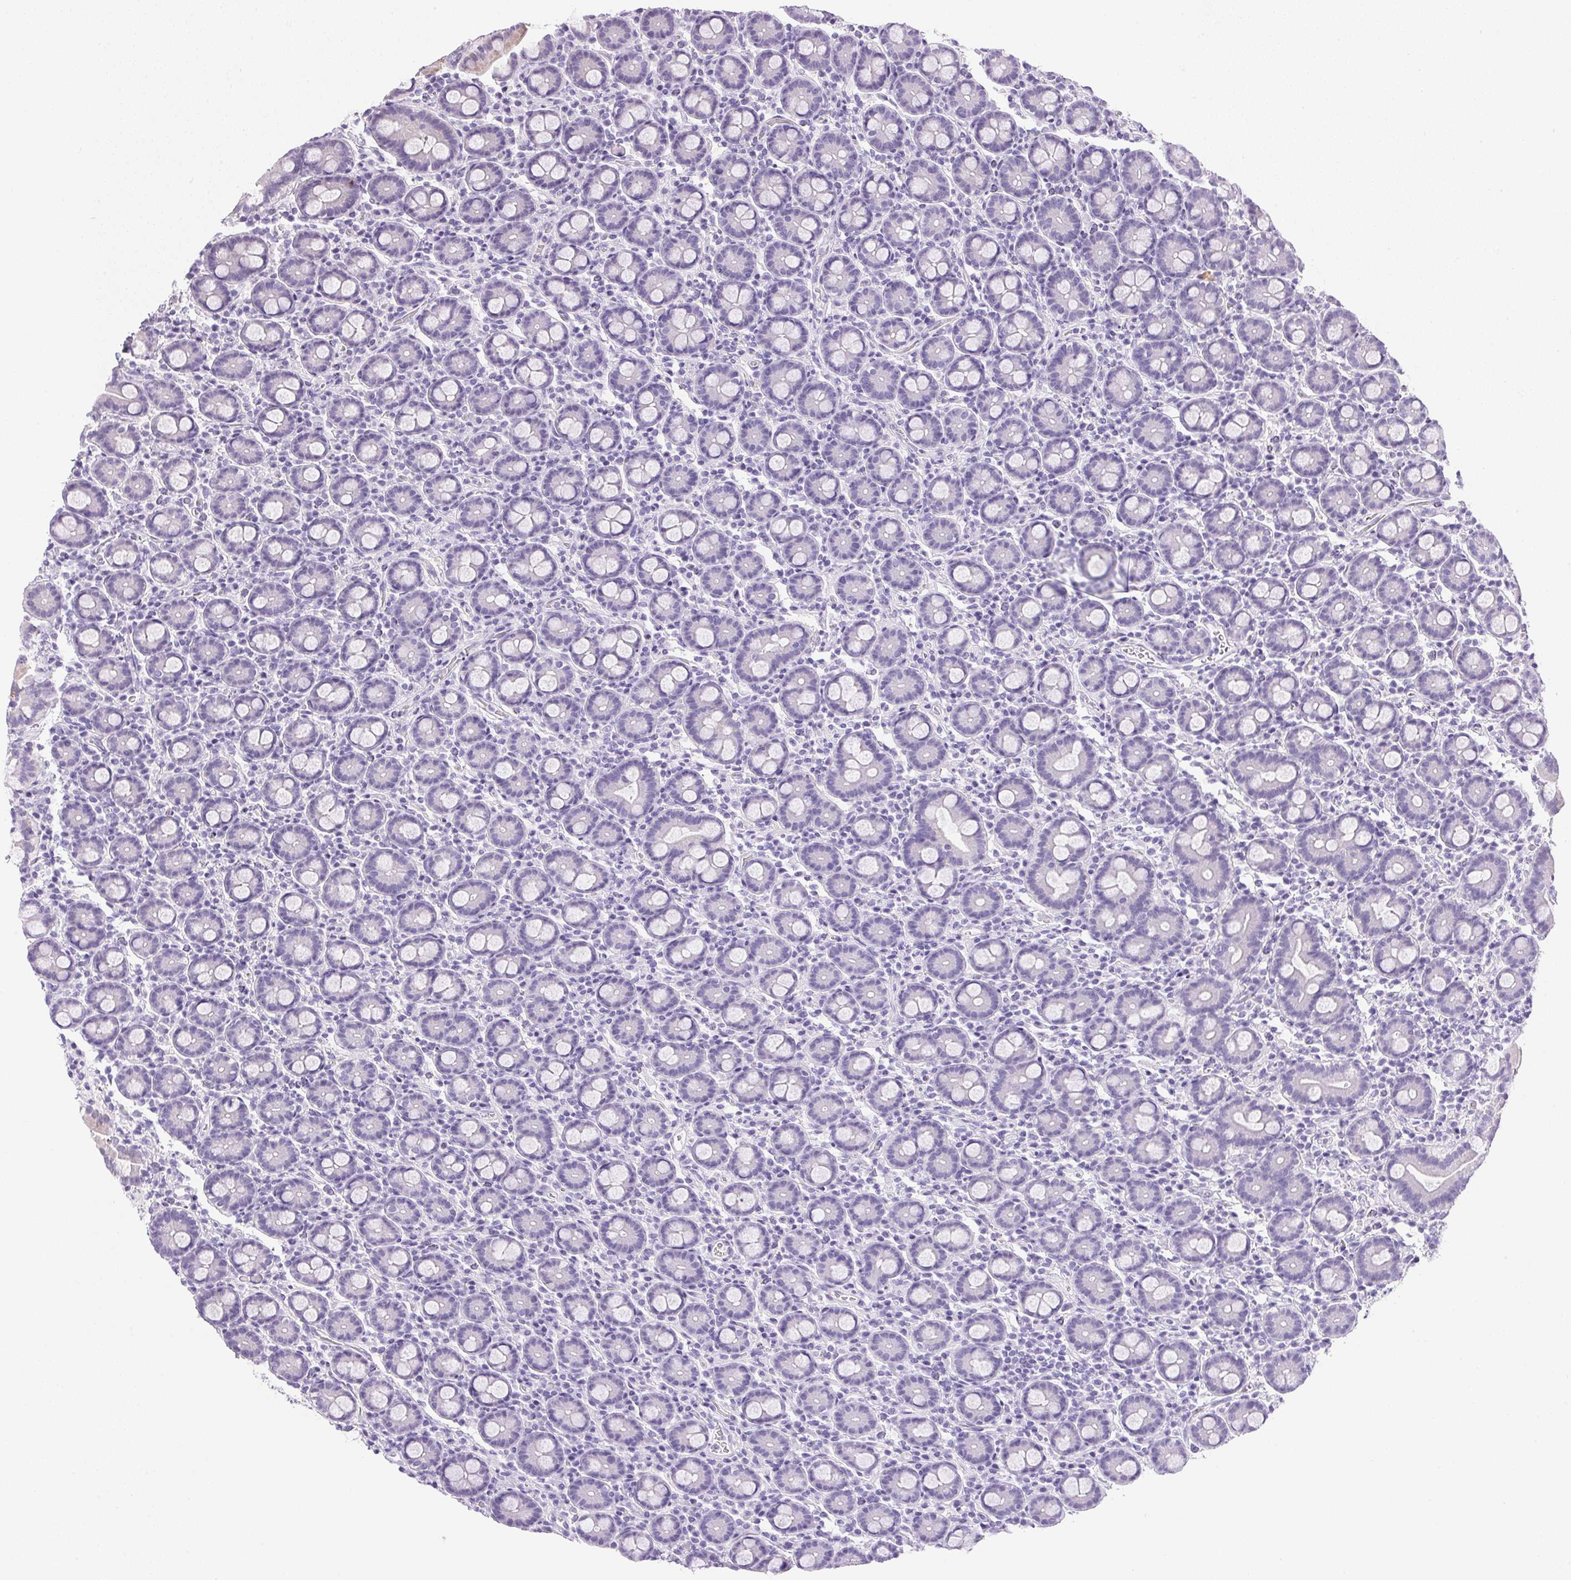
{"staining": {"intensity": "negative", "quantity": "none", "location": "none"}, "tissue": "small intestine", "cell_type": "Glandular cells", "image_type": "normal", "snomed": [{"axis": "morphology", "description": "Normal tissue, NOS"}, {"axis": "topography", "description": "Small intestine"}], "caption": "This is a micrograph of IHC staining of normal small intestine, which shows no staining in glandular cells. Brightfield microscopy of IHC stained with DAB (3,3'-diaminobenzidine) (brown) and hematoxylin (blue), captured at high magnification.", "gene": "ATP6V0A4", "patient": {"sex": "male", "age": 26}}